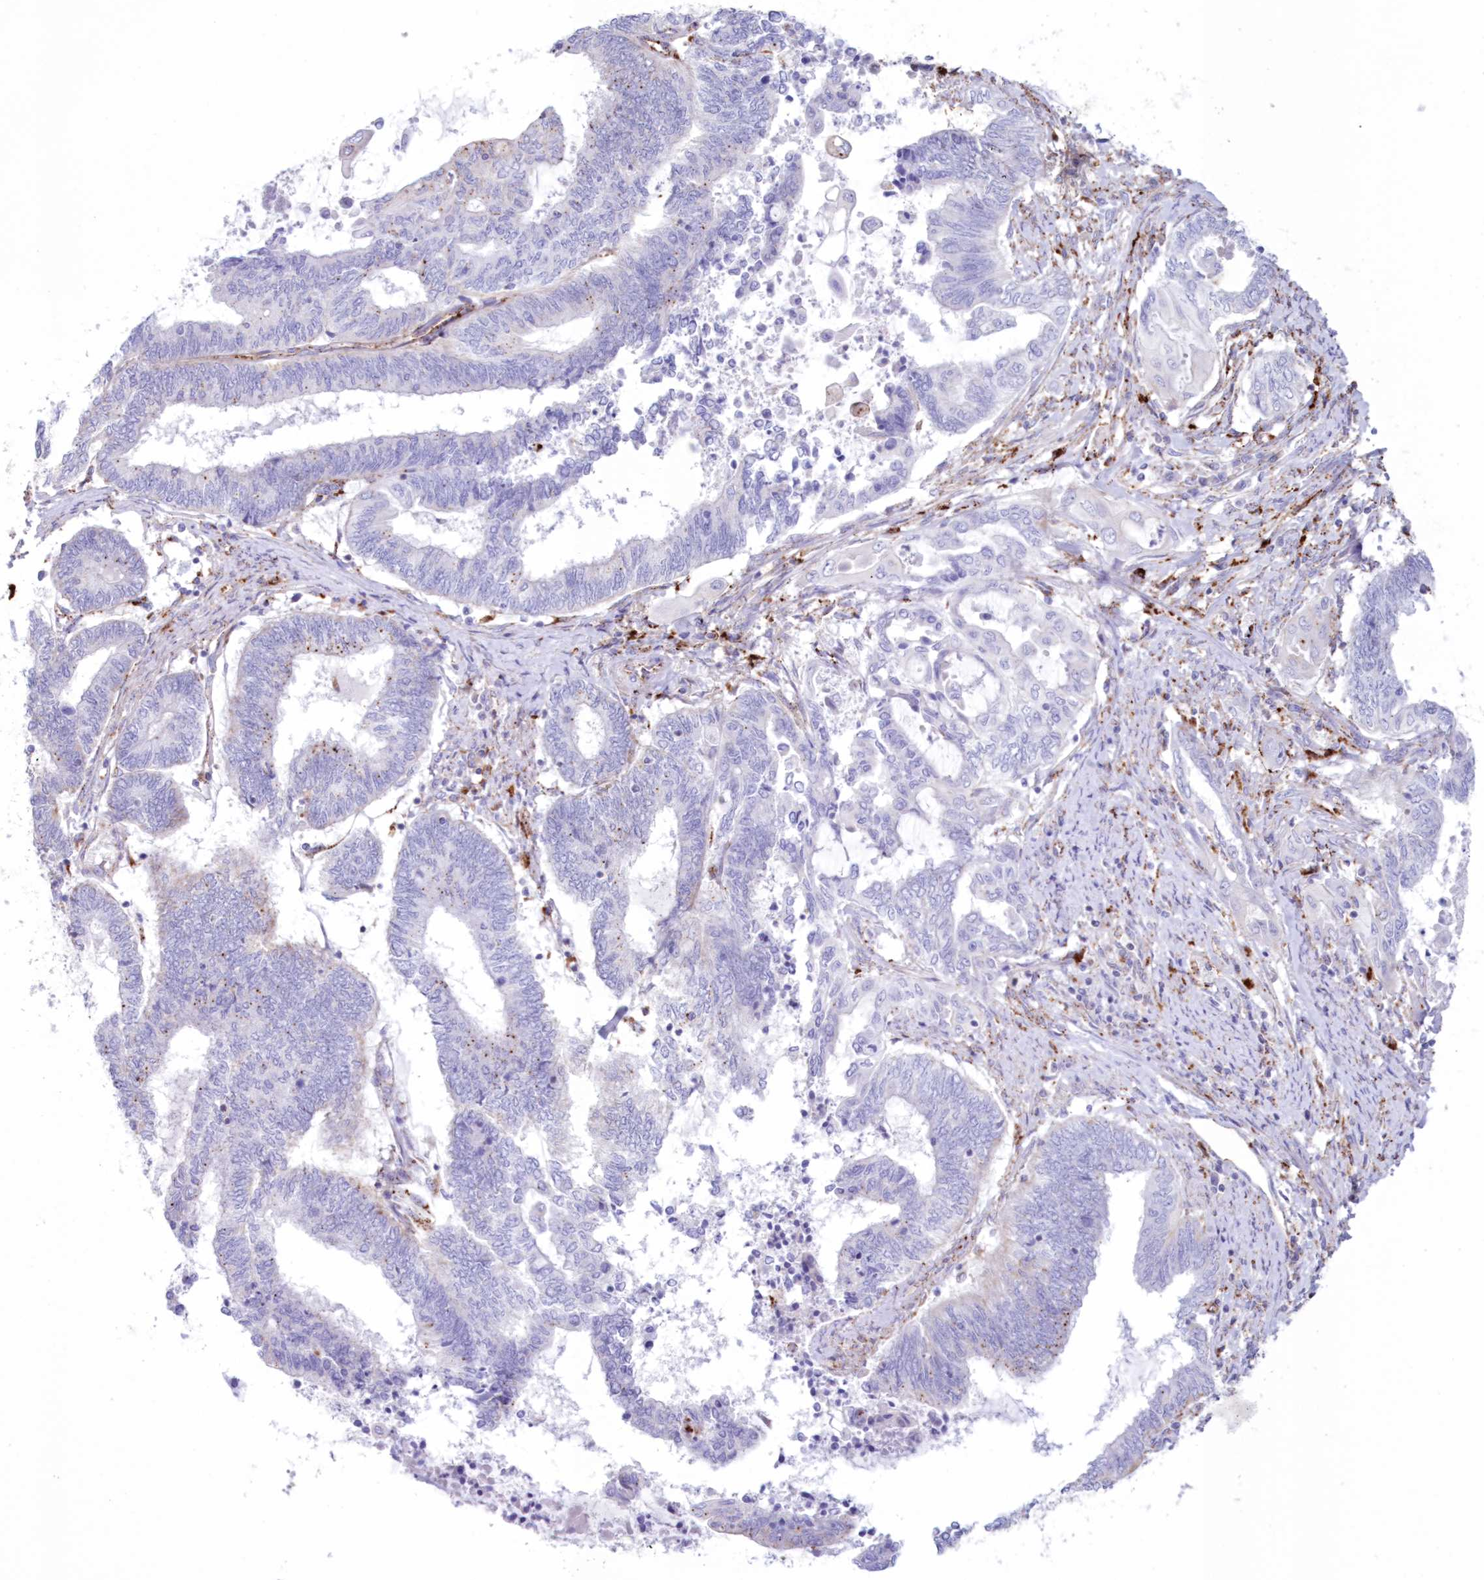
{"staining": {"intensity": "negative", "quantity": "none", "location": "none"}, "tissue": "endometrial cancer", "cell_type": "Tumor cells", "image_type": "cancer", "snomed": [{"axis": "morphology", "description": "Adenocarcinoma, NOS"}, {"axis": "topography", "description": "Uterus"}, {"axis": "topography", "description": "Endometrium"}], "caption": "The immunohistochemistry (IHC) histopathology image has no significant staining in tumor cells of endometrial cancer tissue. Brightfield microscopy of IHC stained with DAB (3,3'-diaminobenzidine) (brown) and hematoxylin (blue), captured at high magnification.", "gene": "TPP1", "patient": {"sex": "female", "age": 70}}